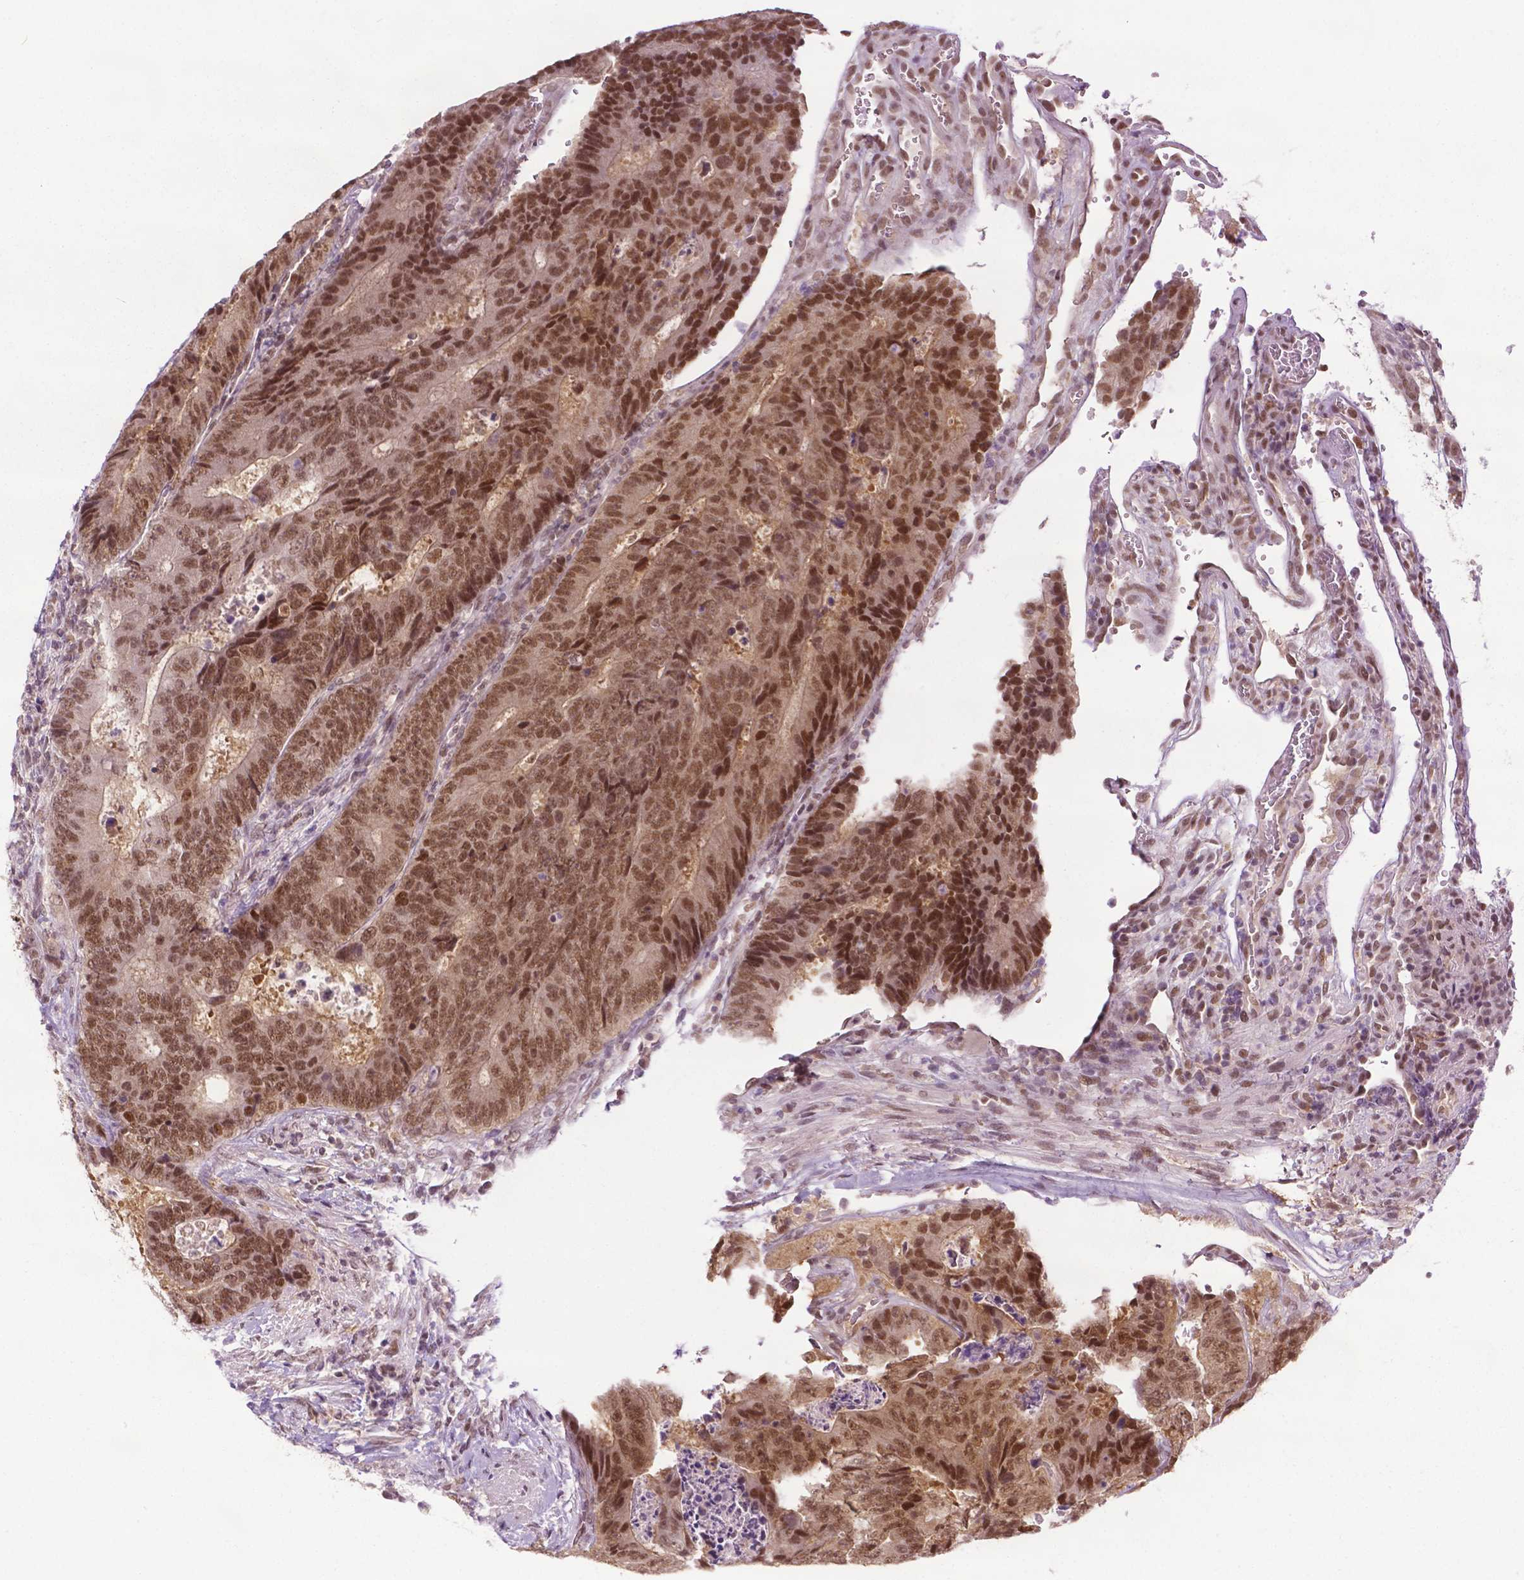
{"staining": {"intensity": "moderate", "quantity": ">75%", "location": "nuclear"}, "tissue": "colorectal cancer", "cell_type": "Tumor cells", "image_type": "cancer", "snomed": [{"axis": "morphology", "description": "Adenocarcinoma, NOS"}, {"axis": "topography", "description": "Colon"}], "caption": "This image reveals immunohistochemistry staining of colorectal cancer (adenocarcinoma), with medium moderate nuclear positivity in about >75% of tumor cells.", "gene": "UBQLN4", "patient": {"sex": "female", "age": 48}}